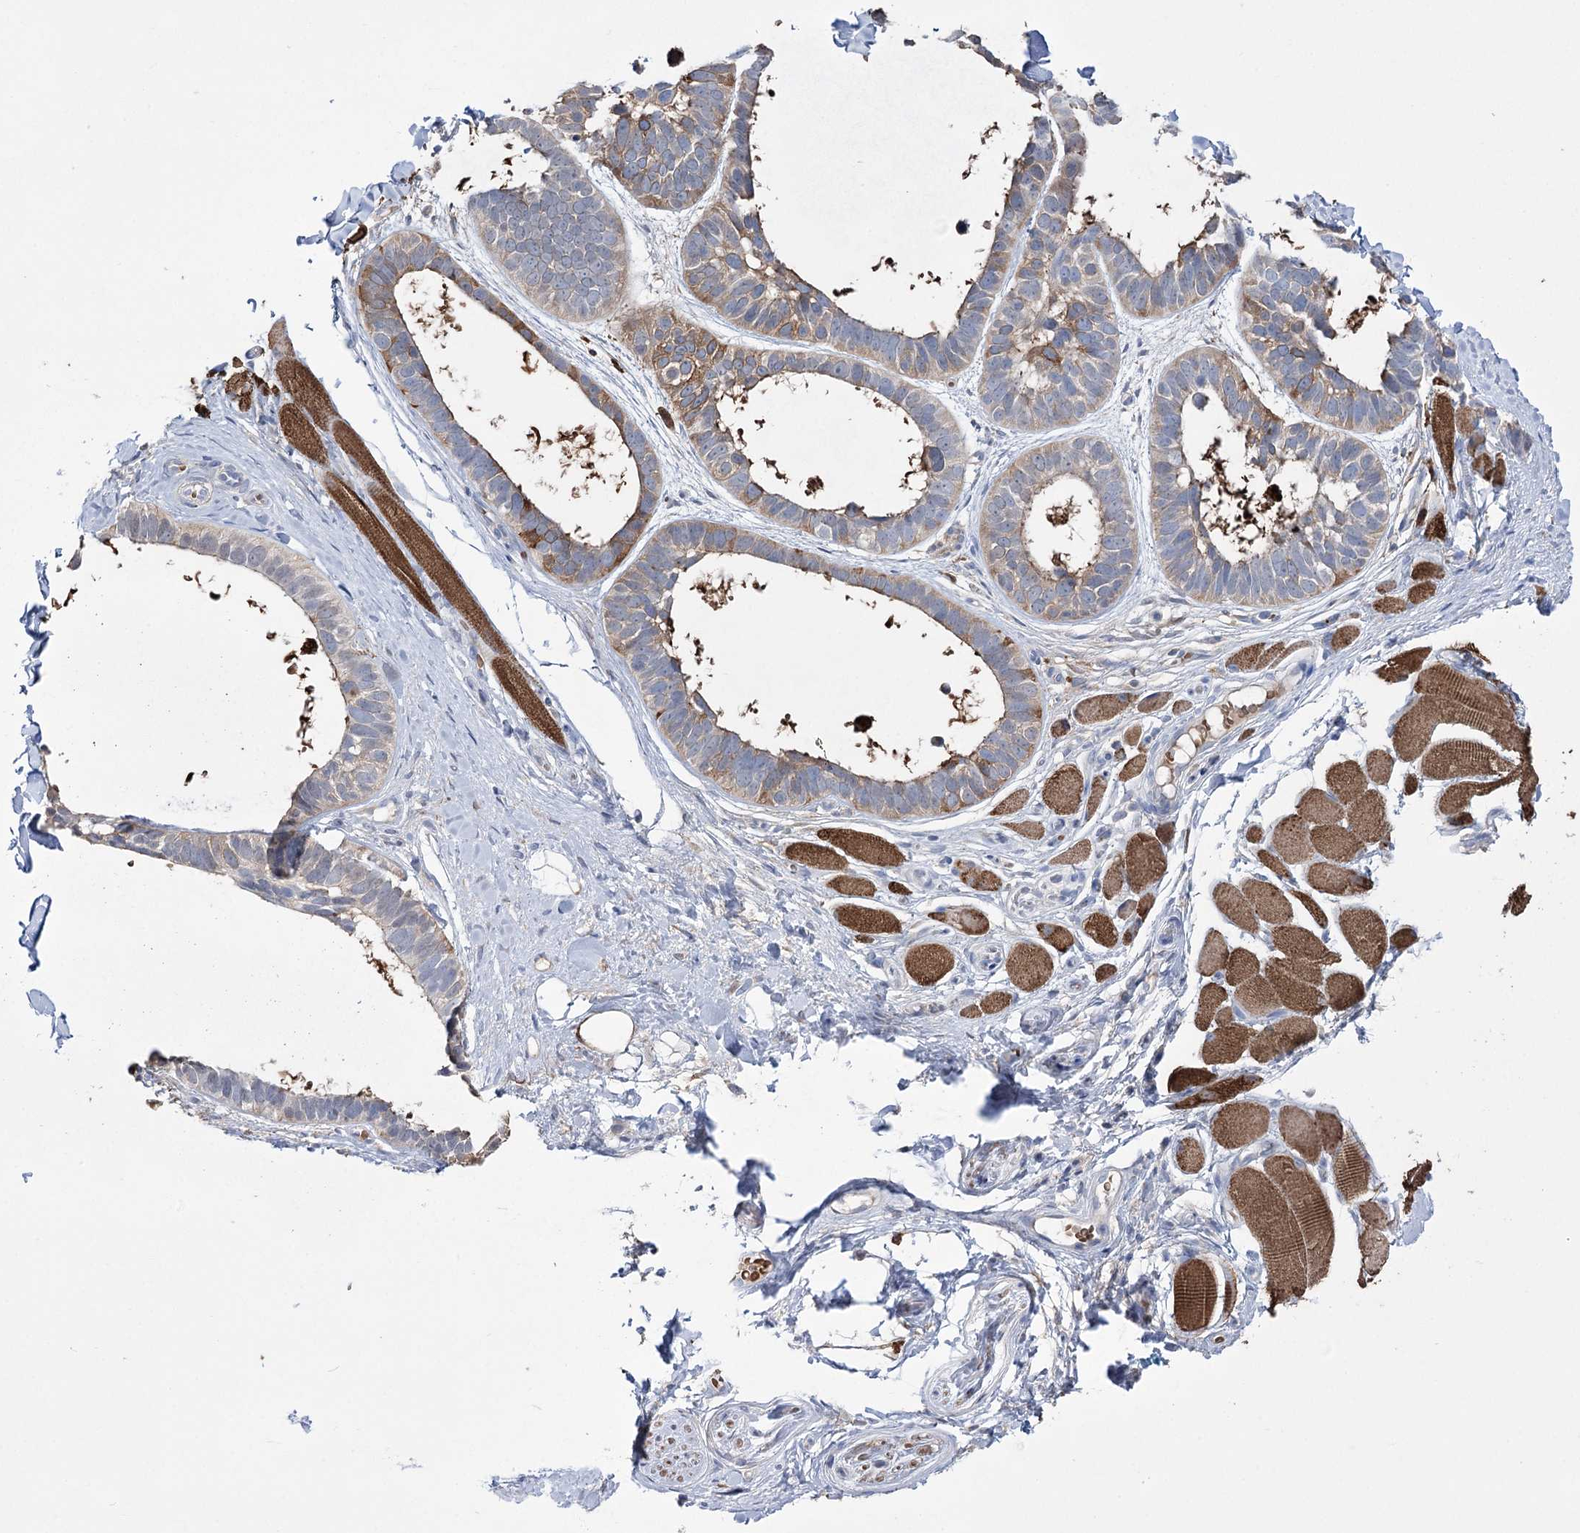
{"staining": {"intensity": "moderate", "quantity": "25%-75%", "location": "cytoplasmic/membranous"}, "tissue": "skin cancer", "cell_type": "Tumor cells", "image_type": "cancer", "snomed": [{"axis": "morphology", "description": "Basal cell carcinoma"}, {"axis": "topography", "description": "Skin"}], "caption": "Moderate cytoplasmic/membranous staining is present in about 25%-75% of tumor cells in basal cell carcinoma (skin).", "gene": "ZNF622", "patient": {"sex": "male", "age": 62}}